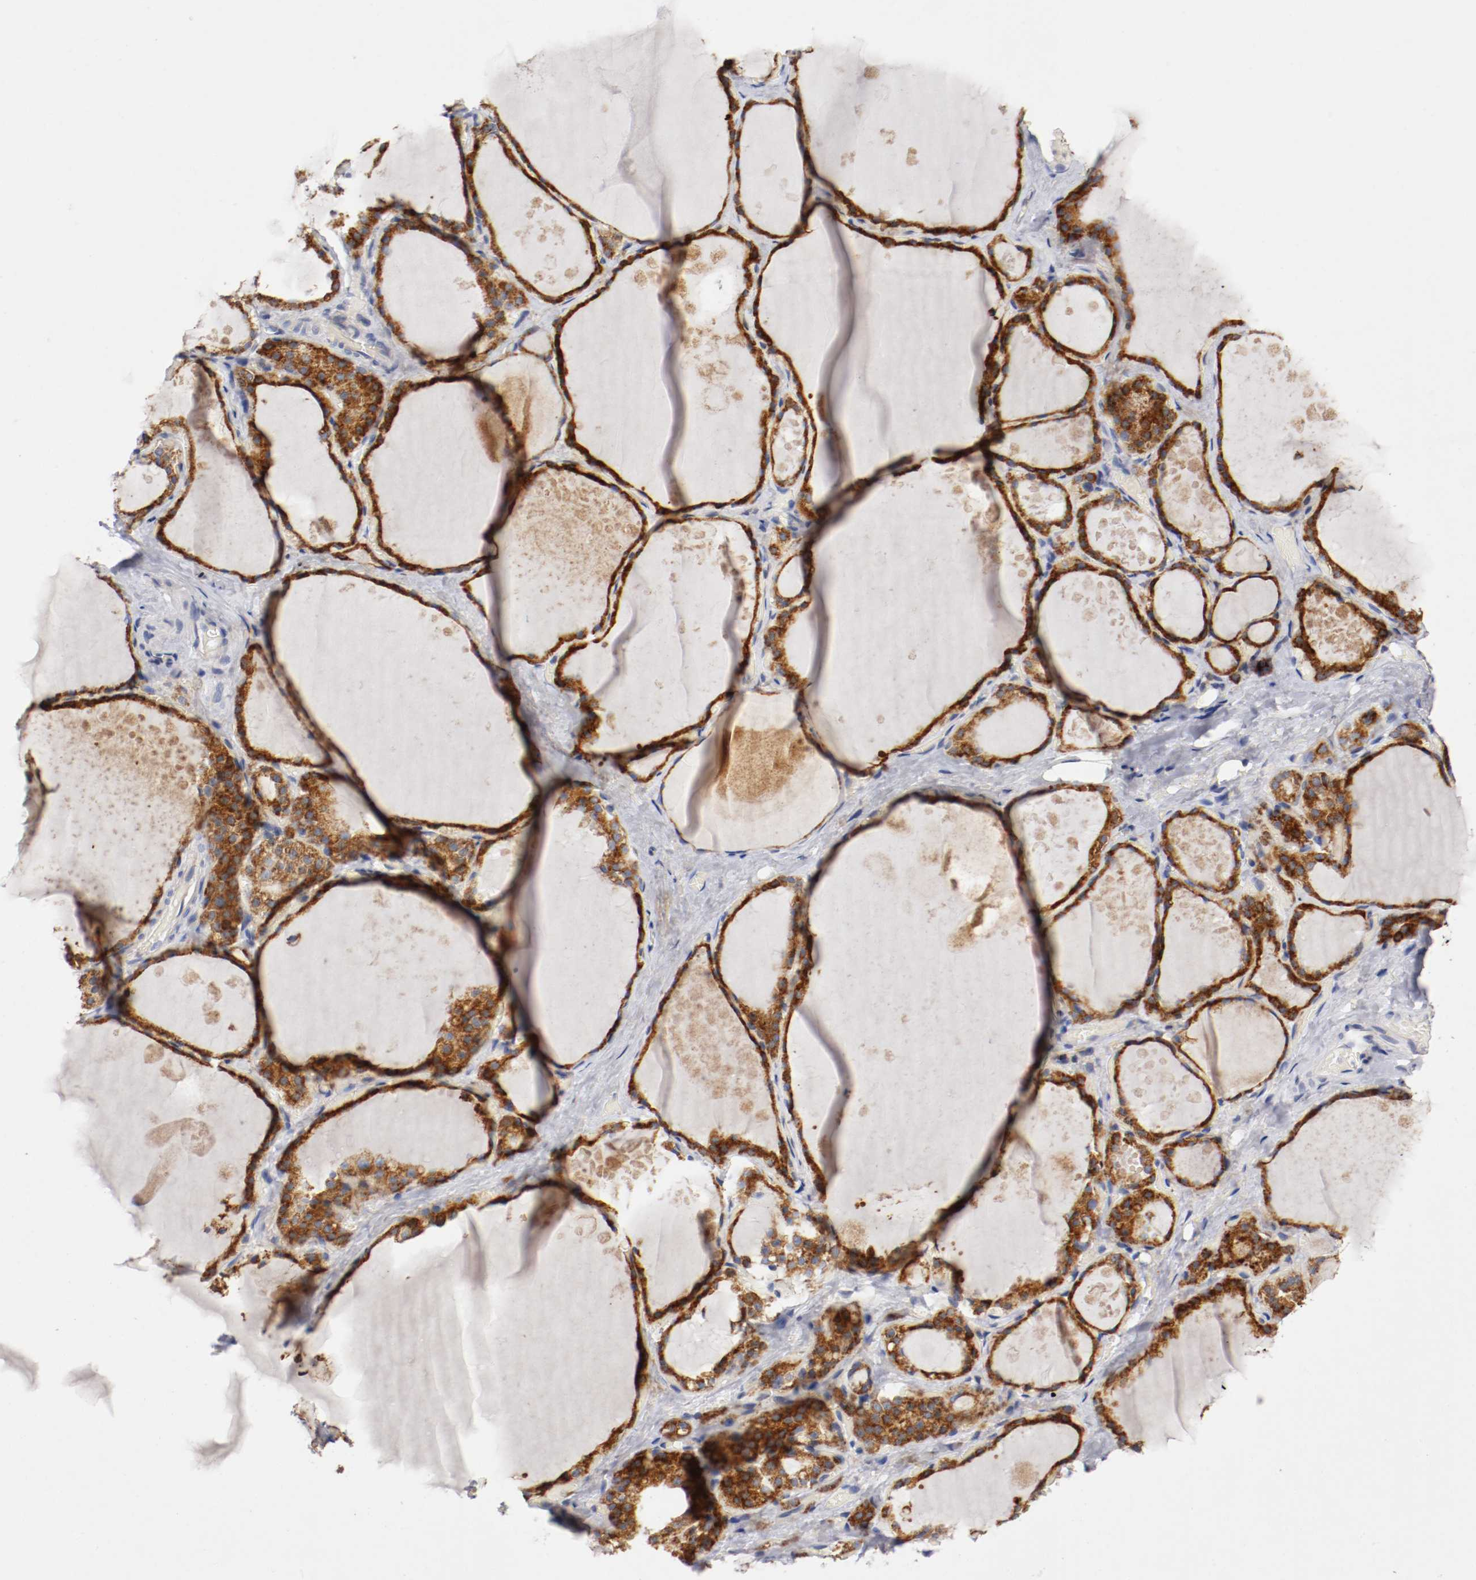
{"staining": {"intensity": "strong", "quantity": ">75%", "location": "cytoplasmic/membranous"}, "tissue": "thyroid gland", "cell_type": "Glandular cells", "image_type": "normal", "snomed": [{"axis": "morphology", "description": "Normal tissue, NOS"}, {"axis": "topography", "description": "Thyroid gland"}], "caption": "Immunohistochemistry (DAB (3,3'-diaminobenzidine)) staining of benign thyroid gland shows strong cytoplasmic/membranous protein staining in about >75% of glandular cells. (Brightfield microscopy of DAB IHC at high magnification).", "gene": "TRAF2", "patient": {"sex": "male", "age": 61}}